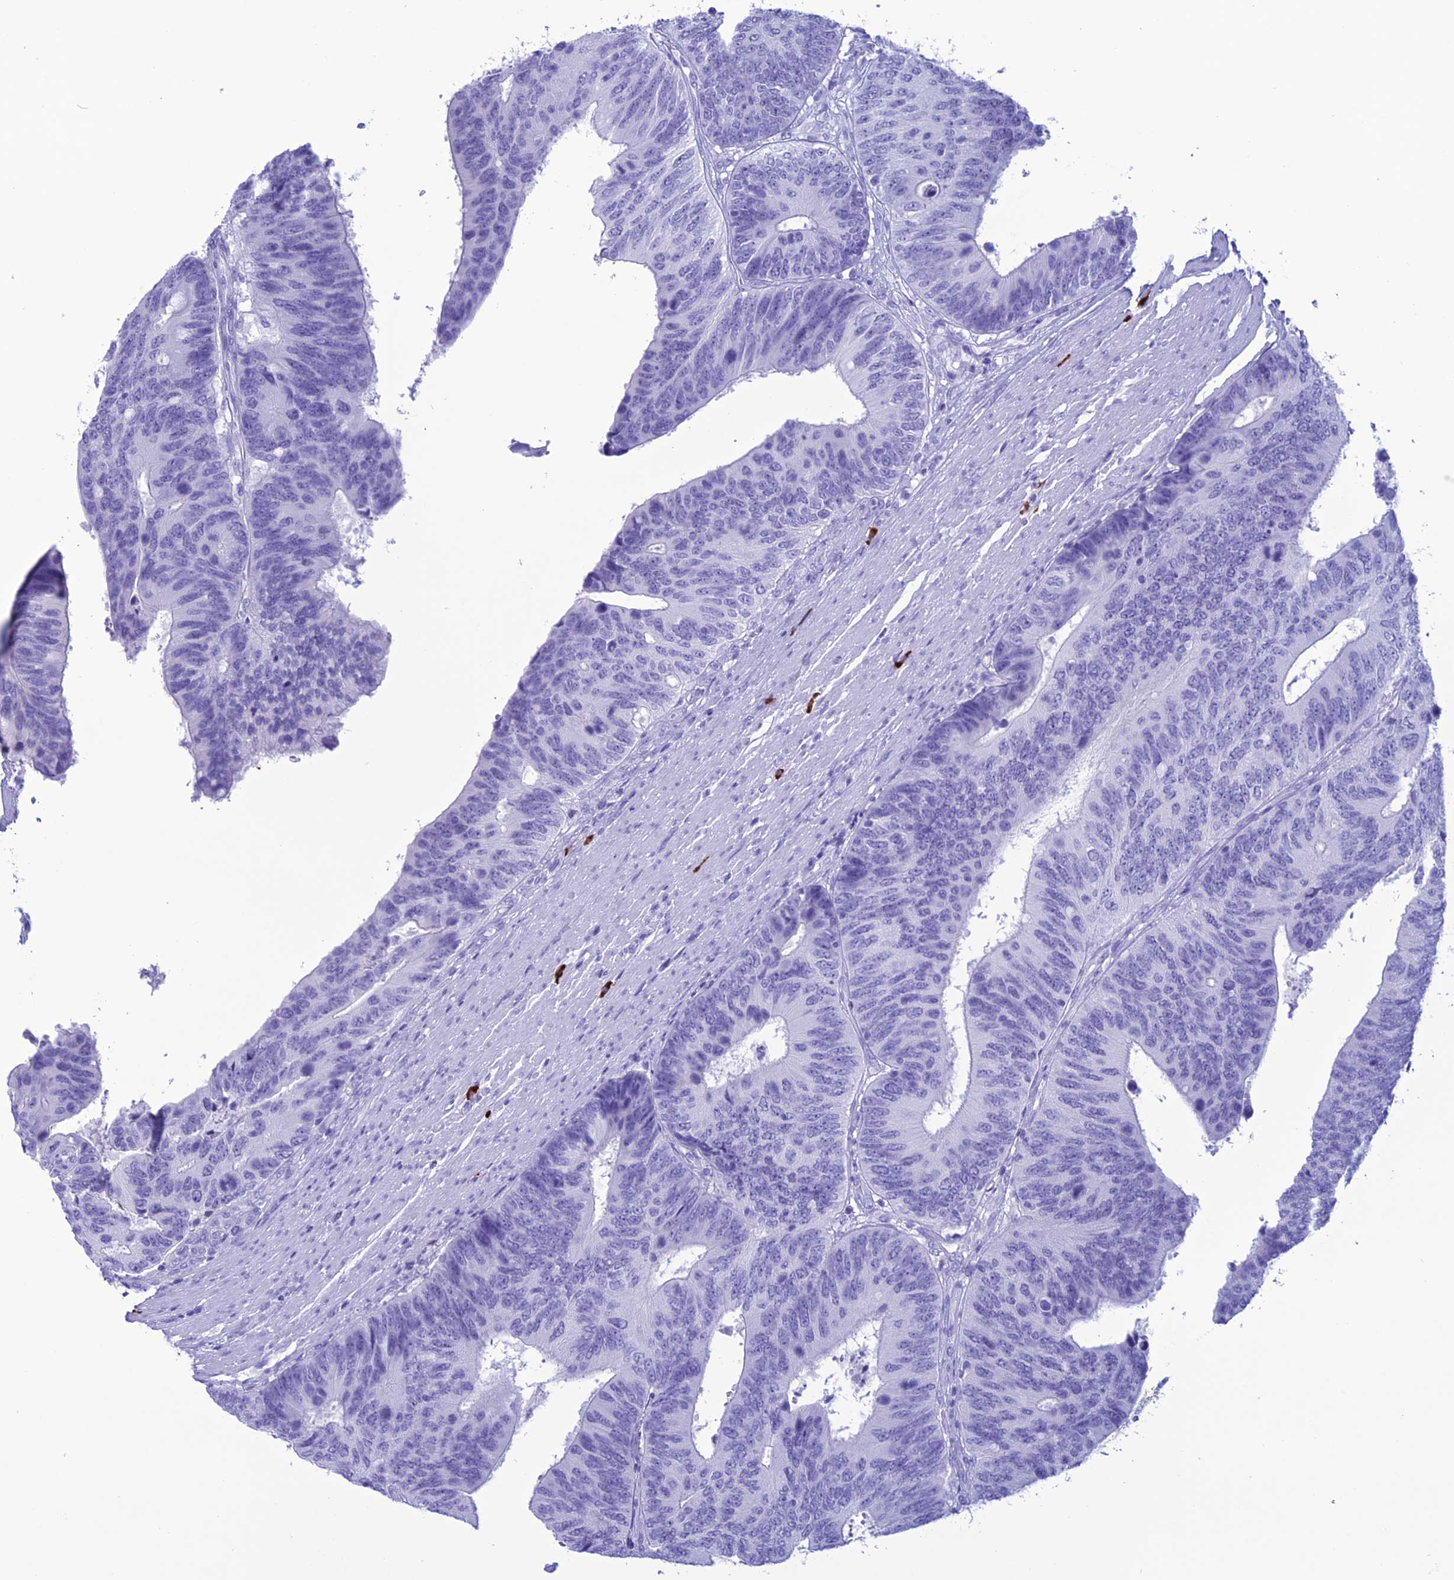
{"staining": {"intensity": "negative", "quantity": "none", "location": "none"}, "tissue": "colorectal cancer", "cell_type": "Tumor cells", "image_type": "cancer", "snomed": [{"axis": "morphology", "description": "Adenocarcinoma, NOS"}, {"axis": "topography", "description": "Colon"}], "caption": "The image demonstrates no significant positivity in tumor cells of colorectal cancer (adenocarcinoma).", "gene": "MZB1", "patient": {"sex": "male", "age": 87}}